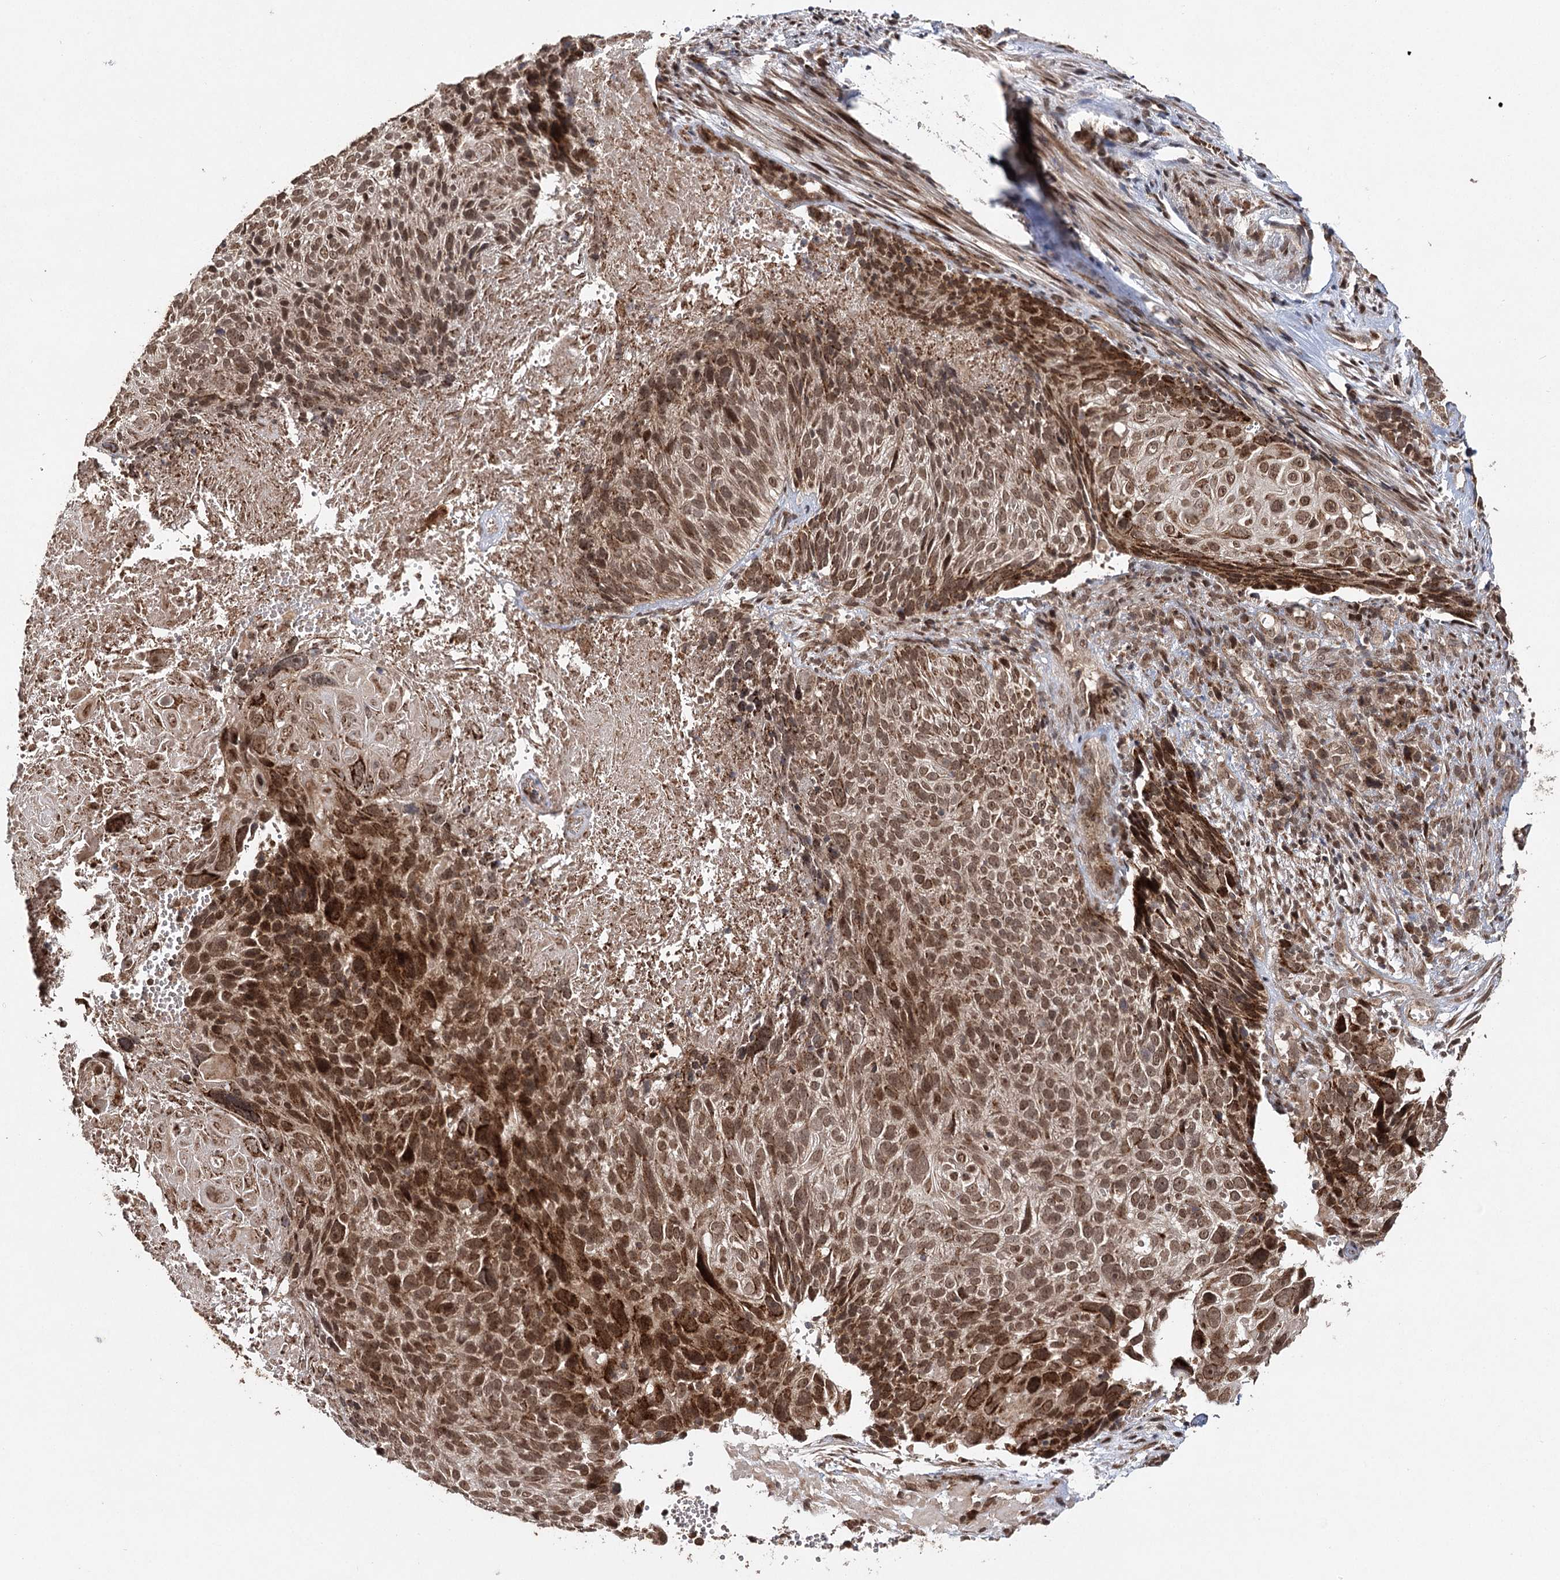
{"staining": {"intensity": "moderate", "quantity": ">75%", "location": "cytoplasmic/membranous,nuclear"}, "tissue": "cervical cancer", "cell_type": "Tumor cells", "image_type": "cancer", "snomed": [{"axis": "morphology", "description": "Squamous cell carcinoma, NOS"}, {"axis": "topography", "description": "Cervix"}], "caption": "Protein expression analysis of human squamous cell carcinoma (cervical) reveals moderate cytoplasmic/membranous and nuclear staining in about >75% of tumor cells. The staining was performed using DAB (3,3'-diaminobenzidine) to visualize the protein expression in brown, while the nuclei were stained in blue with hematoxylin (Magnification: 20x).", "gene": "ZNRF3", "patient": {"sex": "female", "age": 74}}